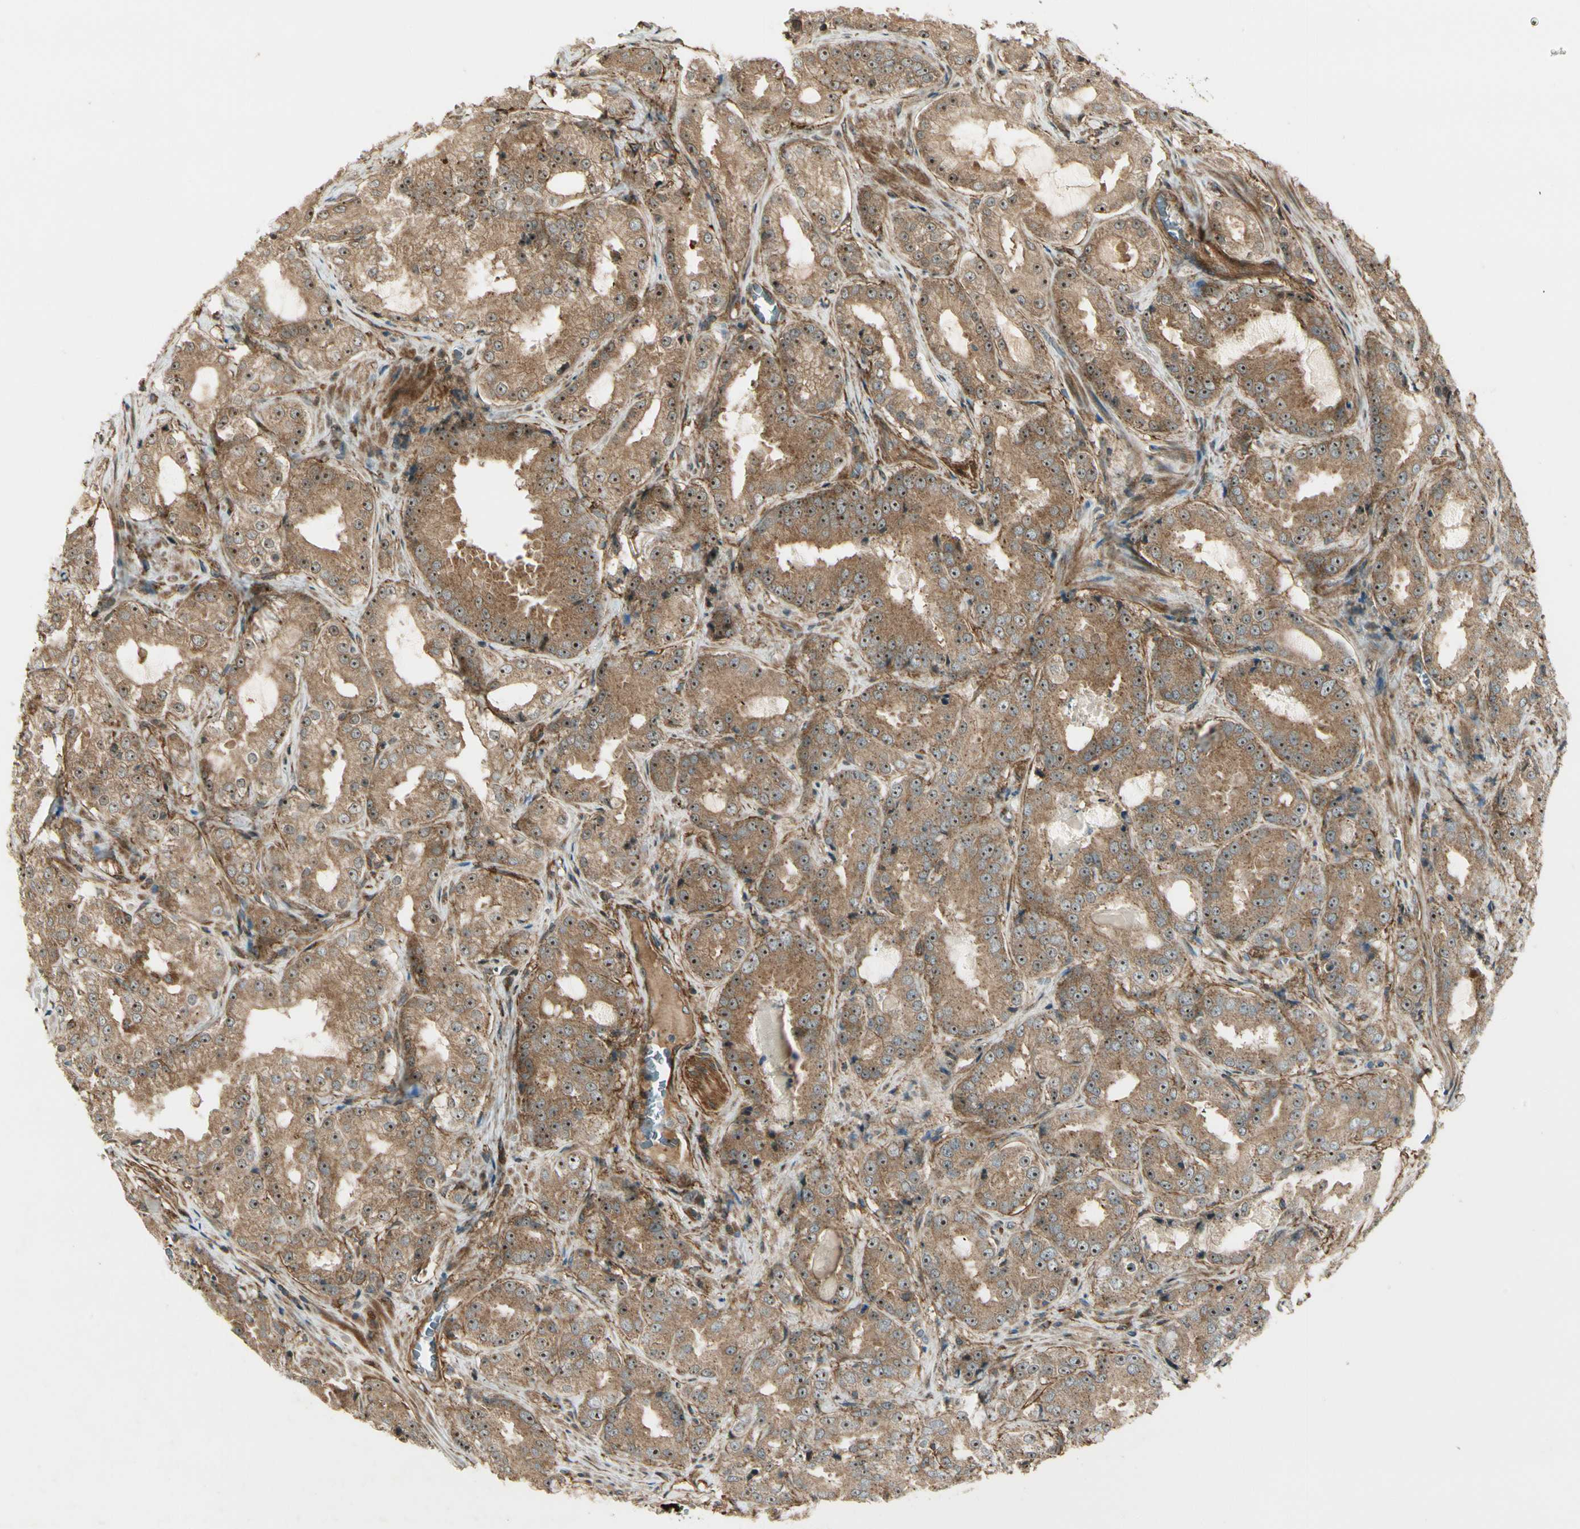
{"staining": {"intensity": "moderate", "quantity": ">75%", "location": "cytoplasmic/membranous,nuclear"}, "tissue": "prostate cancer", "cell_type": "Tumor cells", "image_type": "cancer", "snomed": [{"axis": "morphology", "description": "Adenocarcinoma, High grade"}, {"axis": "topography", "description": "Prostate"}], "caption": "A photomicrograph showing moderate cytoplasmic/membranous and nuclear positivity in approximately >75% of tumor cells in high-grade adenocarcinoma (prostate), as visualized by brown immunohistochemical staining.", "gene": "FKBP15", "patient": {"sex": "male", "age": 73}}